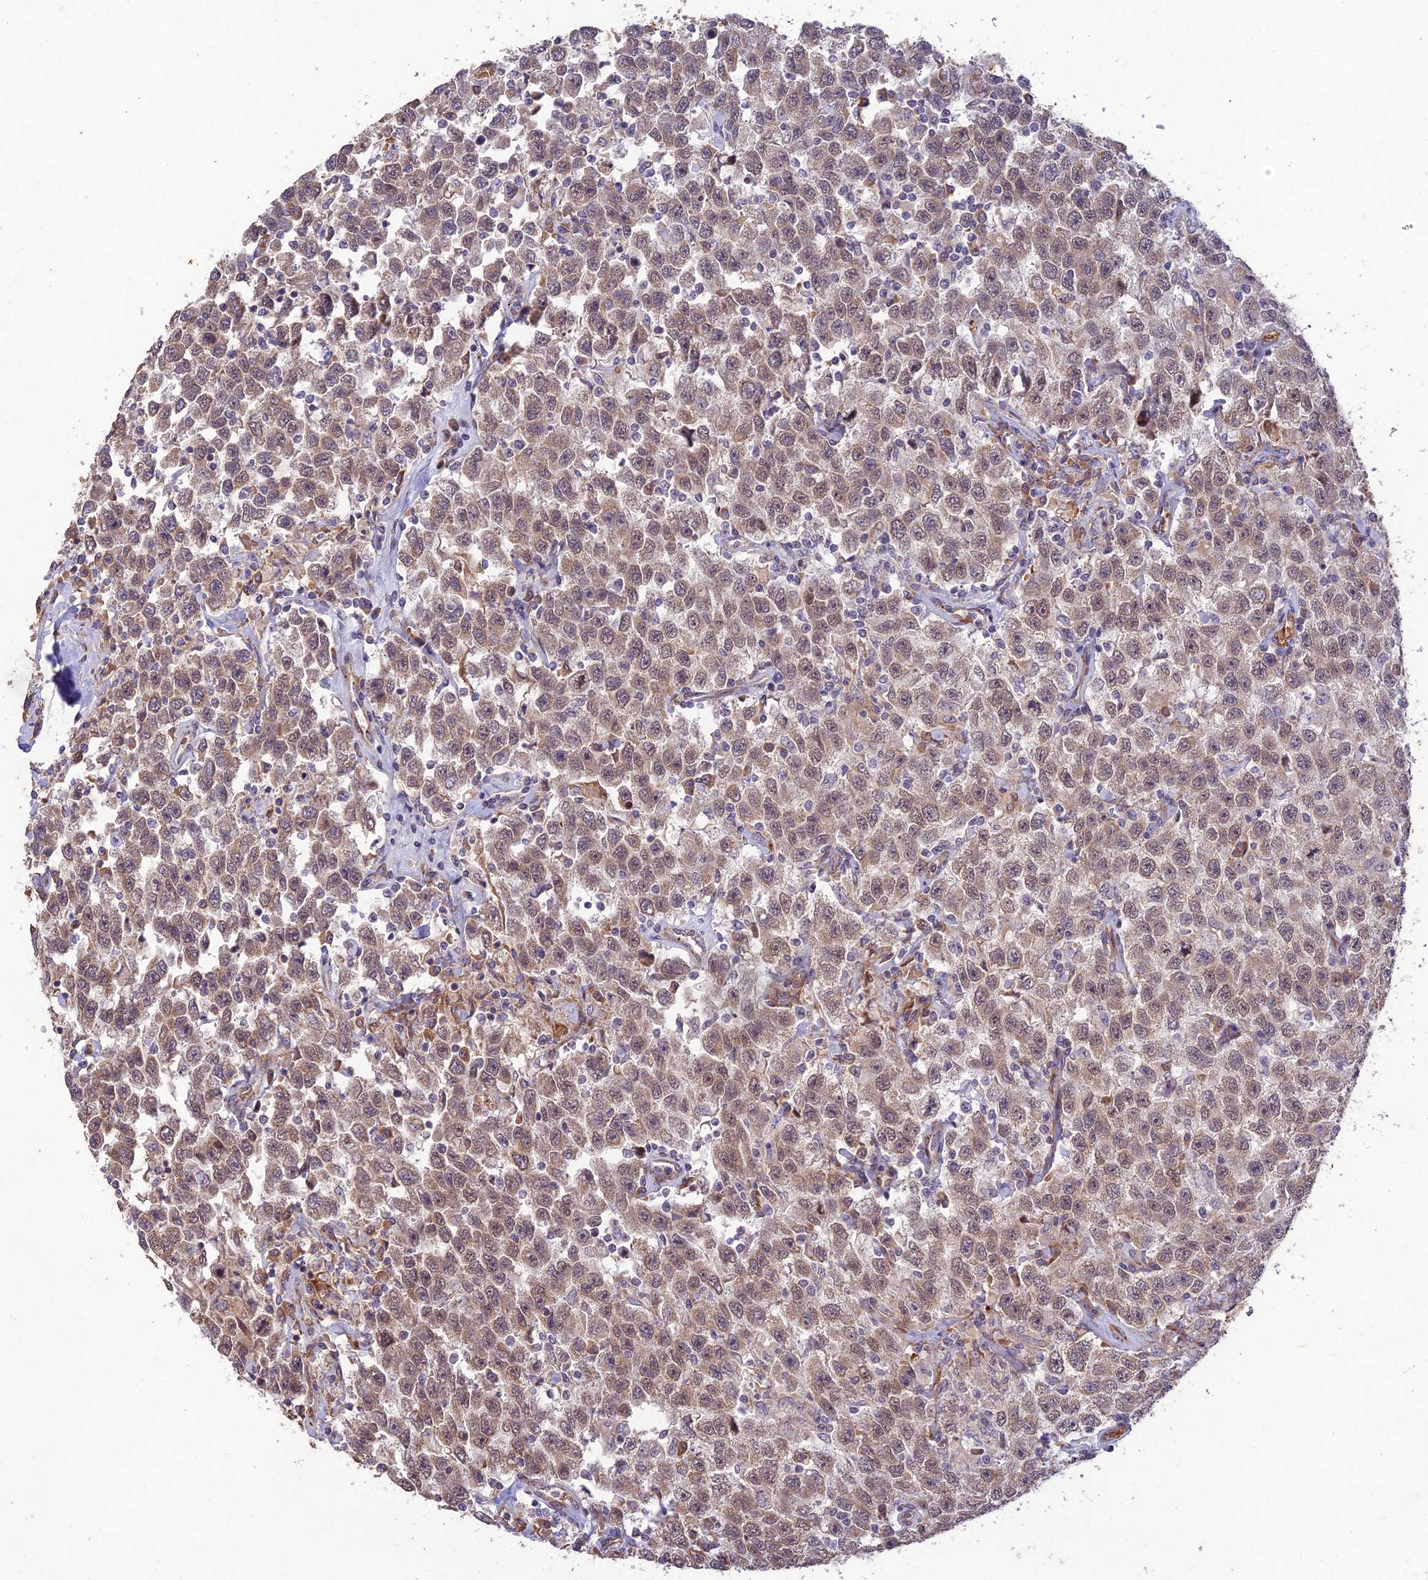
{"staining": {"intensity": "weak", "quantity": ">75%", "location": "cytoplasmic/membranous"}, "tissue": "testis cancer", "cell_type": "Tumor cells", "image_type": "cancer", "snomed": [{"axis": "morphology", "description": "Seminoma, NOS"}, {"axis": "topography", "description": "Testis"}], "caption": "An immunohistochemistry image of tumor tissue is shown. Protein staining in brown highlights weak cytoplasmic/membranous positivity in testis seminoma within tumor cells.", "gene": "PPP1R11", "patient": {"sex": "male", "age": 41}}